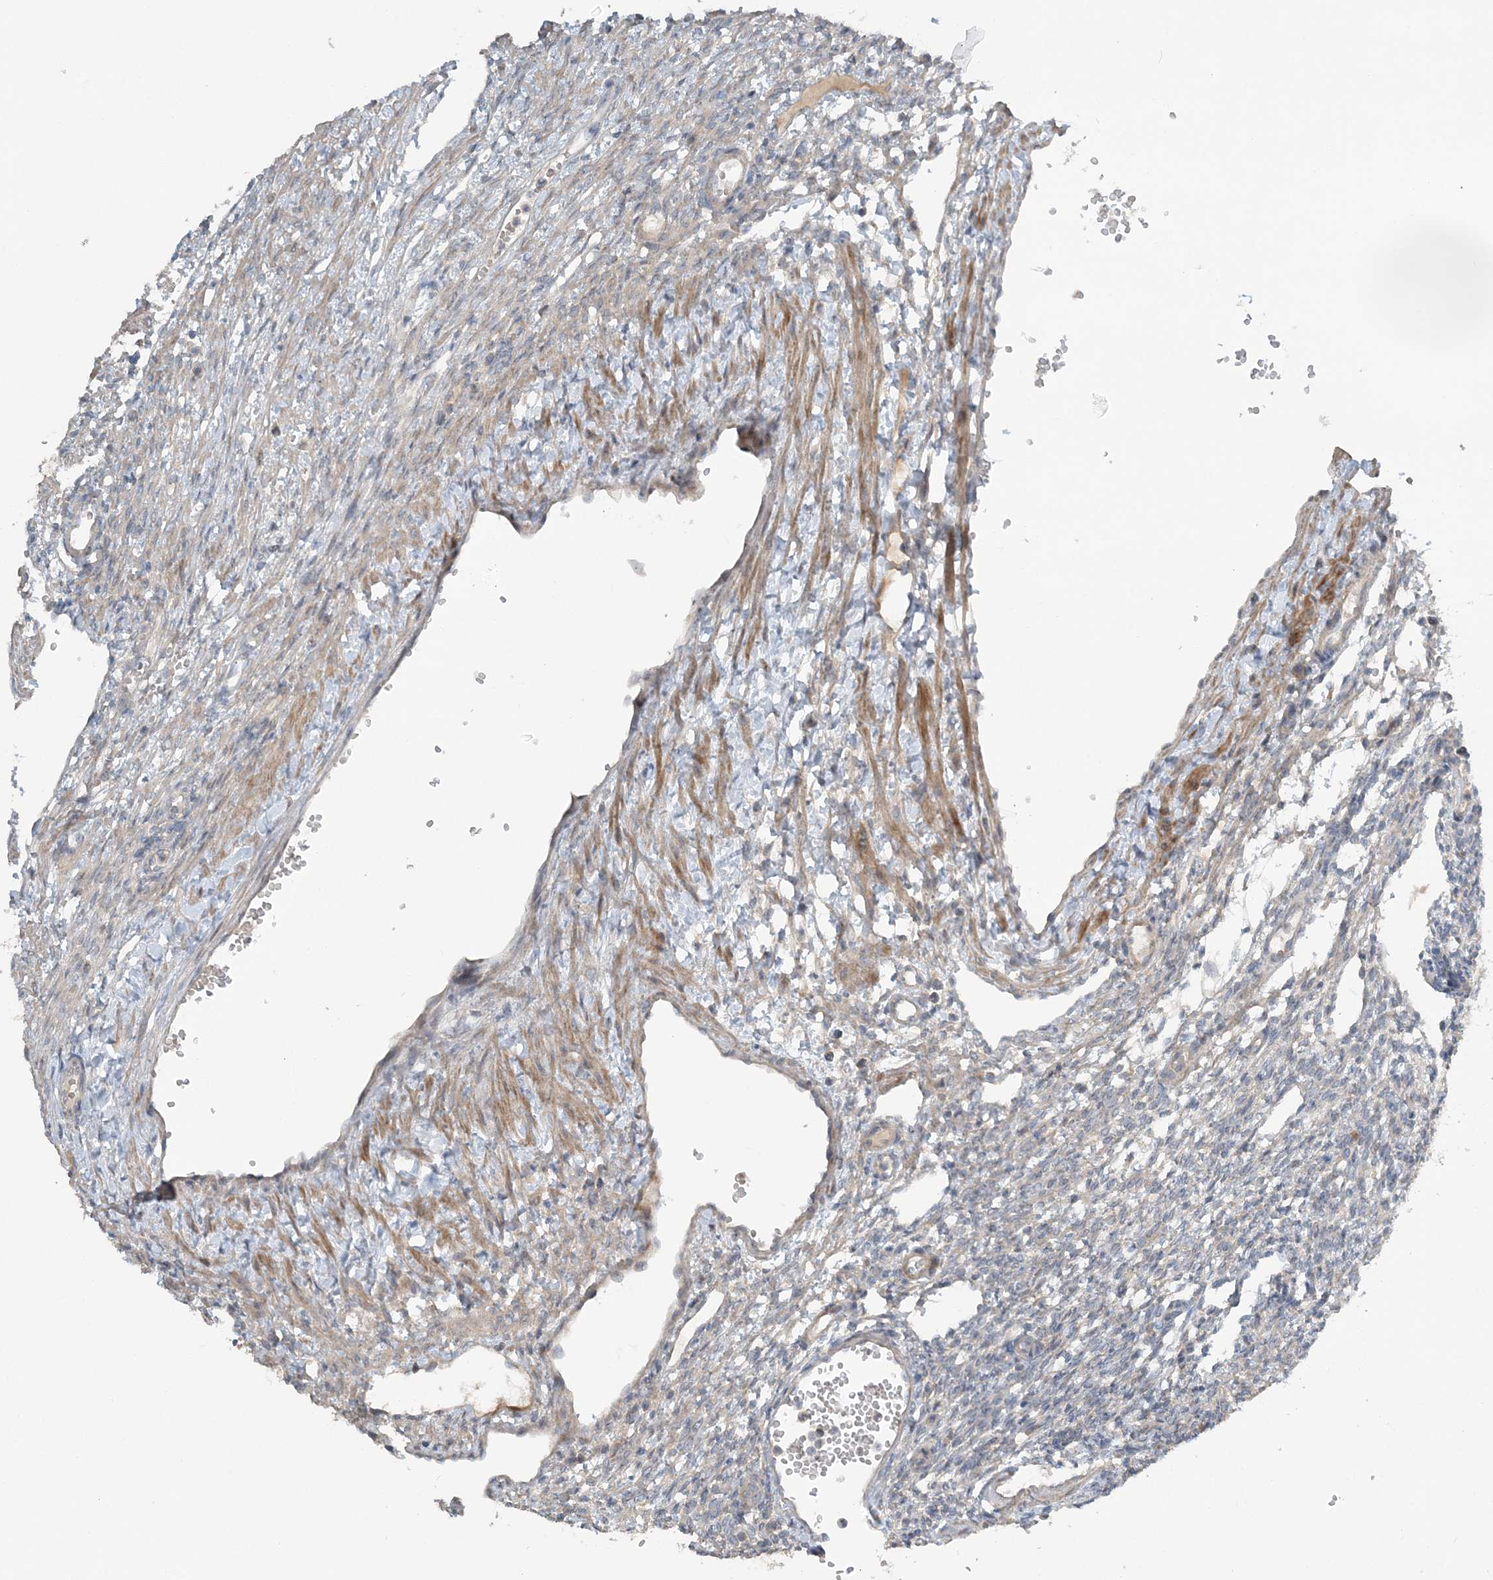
{"staining": {"intensity": "negative", "quantity": "none", "location": "none"}, "tissue": "ovary", "cell_type": "Ovarian stroma cells", "image_type": "normal", "snomed": [{"axis": "morphology", "description": "Normal tissue, NOS"}, {"axis": "morphology", "description": "Cyst, NOS"}, {"axis": "topography", "description": "Ovary"}], "caption": "This is a image of immunohistochemistry staining of normal ovary, which shows no positivity in ovarian stroma cells.", "gene": "SLC4A10", "patient": {"sex": "female", "age": 33}}